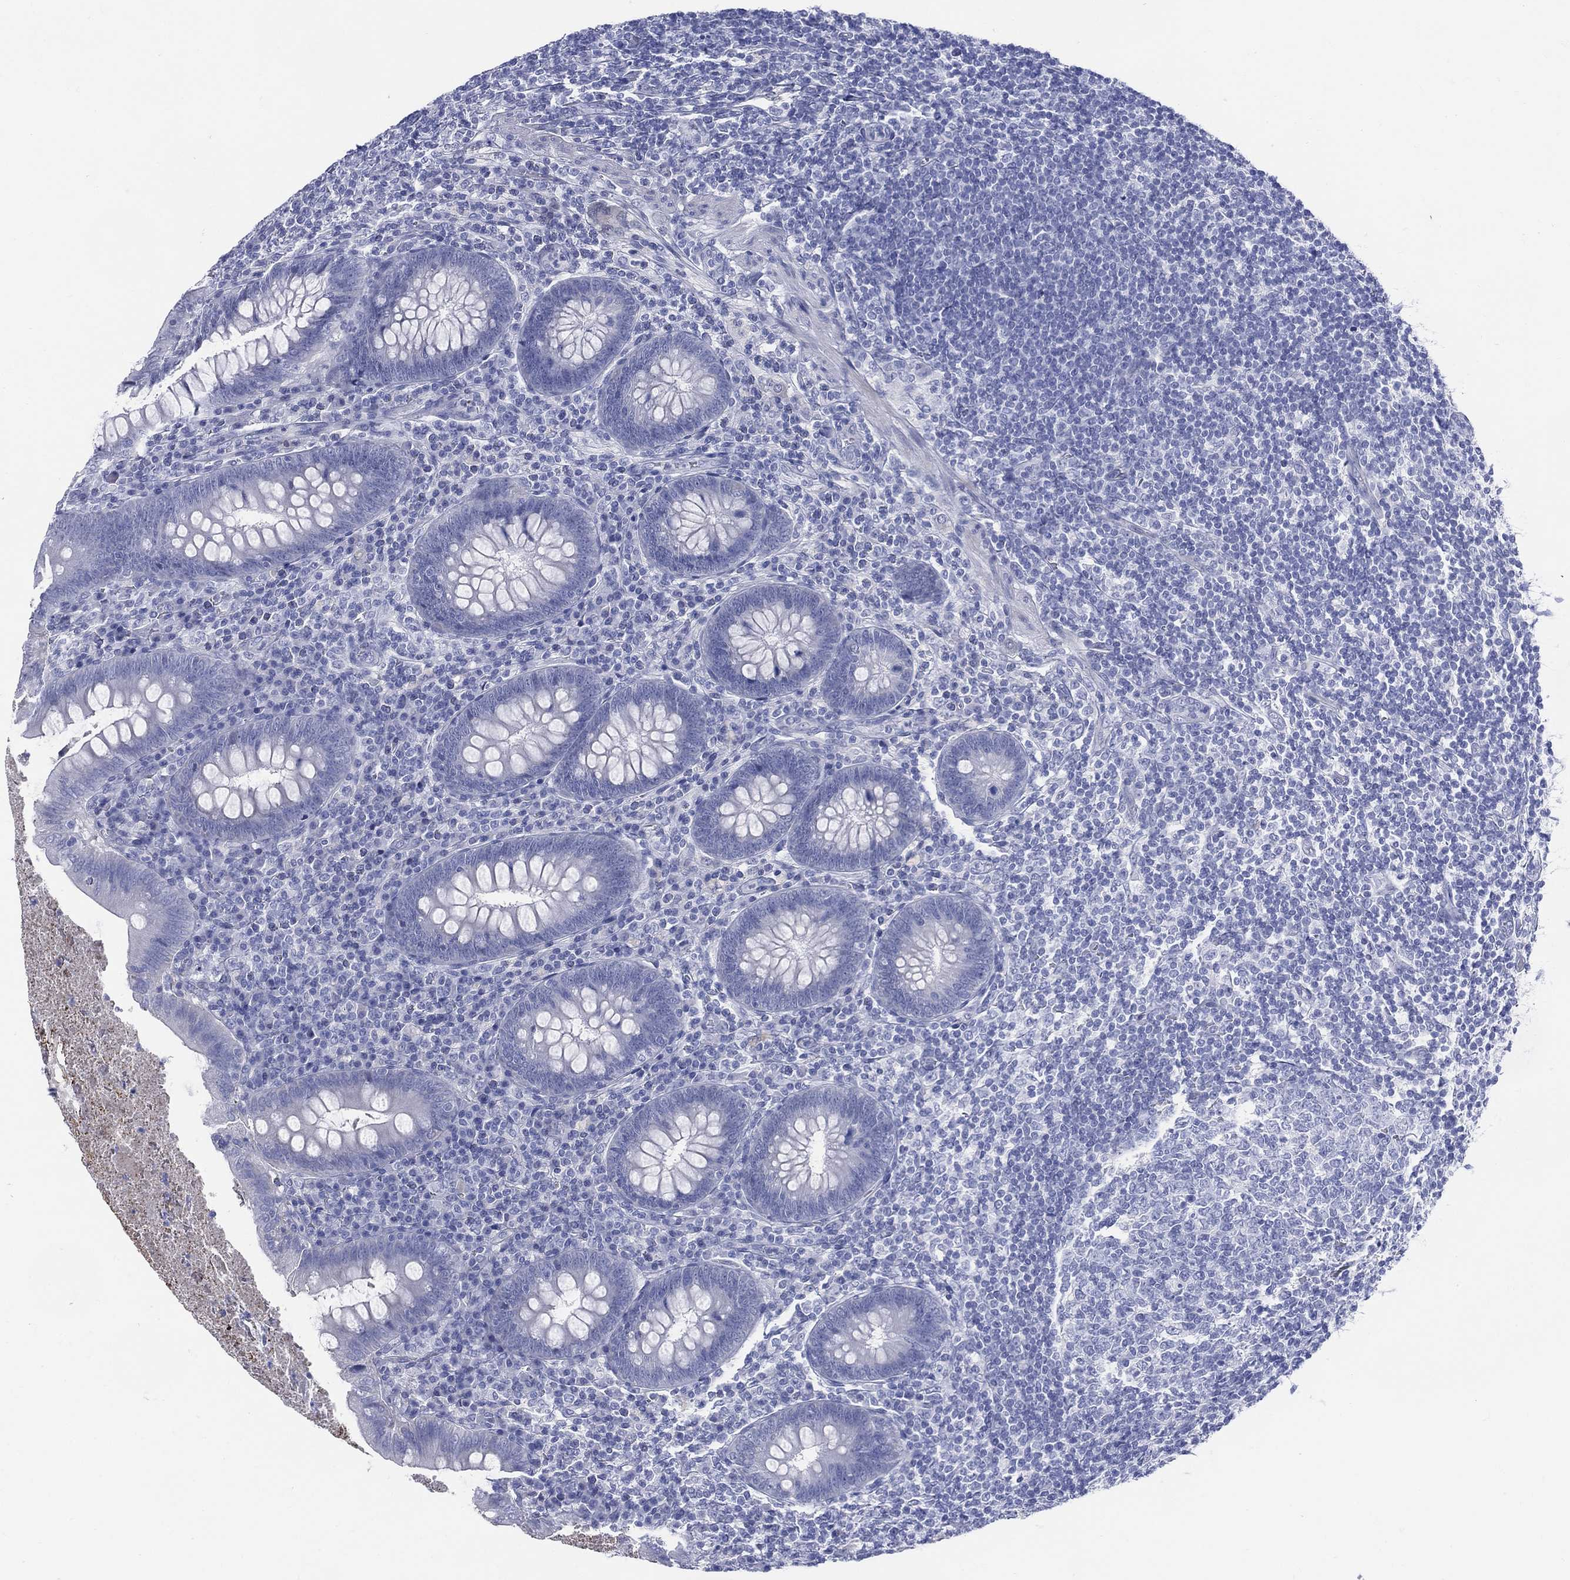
{"staining": {"intensity": "negative", "quantity": "none", "location": "none"}, "tissue": "appendix", "cell_type": "Glandular cells", "image_type": "normal", "snomed": [{"axis": "morphology", "description": "Normal tissue, NOS"}, {"axis": "topography", "description": "Appendix"}], "caption": "IHC of normal appendix demonstrates no expression in glandular cells. Brightfield microscopy of immunohistochemistry (IHC) stained with DAB (brown) and hematoxylin (blue), captured at high magnification.", "gene": "ENSG00000285953", "patient": {"sex": "male", "age": 47}}